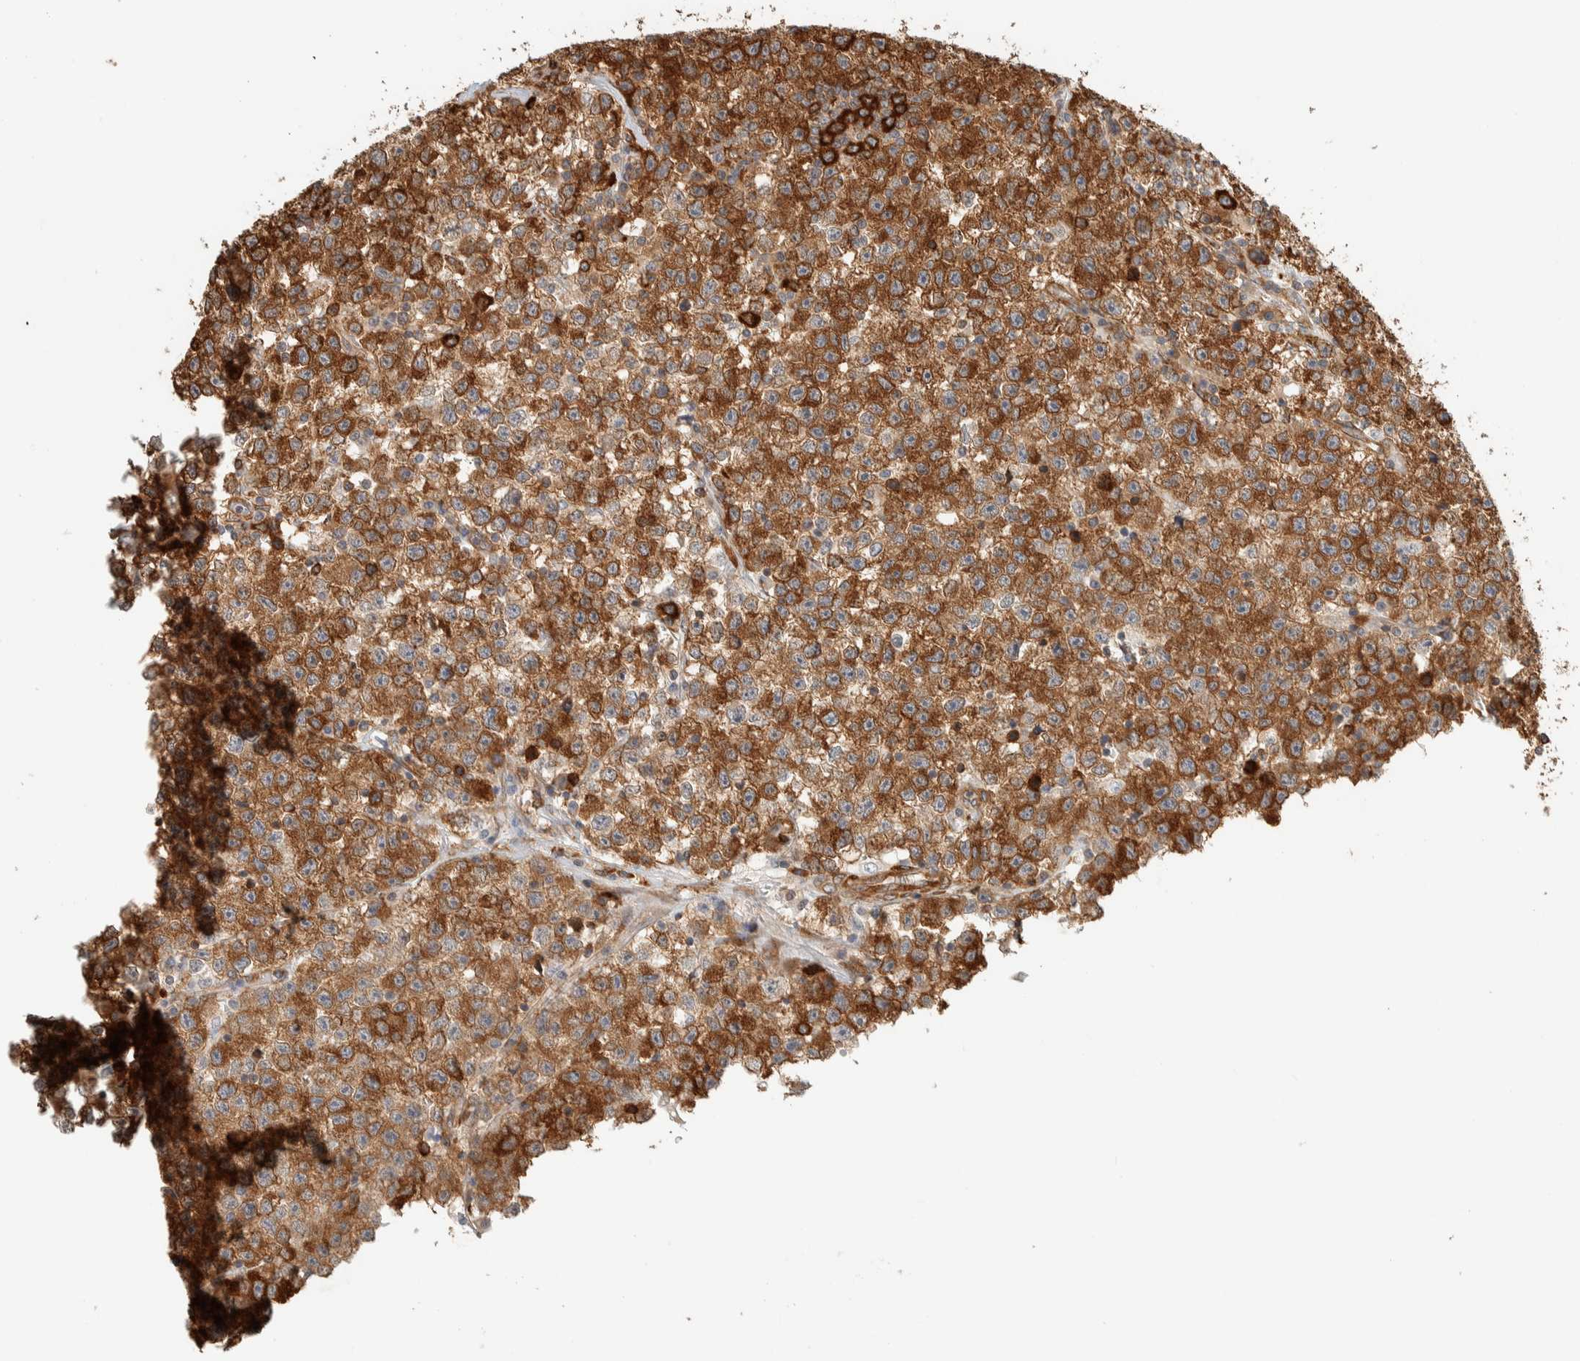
{"staining": {"intensity": "strong", "quantity": ">75%", "location": "cytoplasmic/membranous"}, "tissue": "testis cancer", "cell_type": "Tumor cells", "image_type": "cancer", "snomed": [{"axis": "morphology", "description": "Seminoma, NOS"}, {"axis": "topography", "description": "Testis"}], "caption": "About >75% of tumor cells in human testis cancer reveal strong cytoplasmic/membranous protein expression as visualized by brown immunohistochemical staining.", "gene": "LLGL2", "patient": {"sex": "male", "age": 22}}